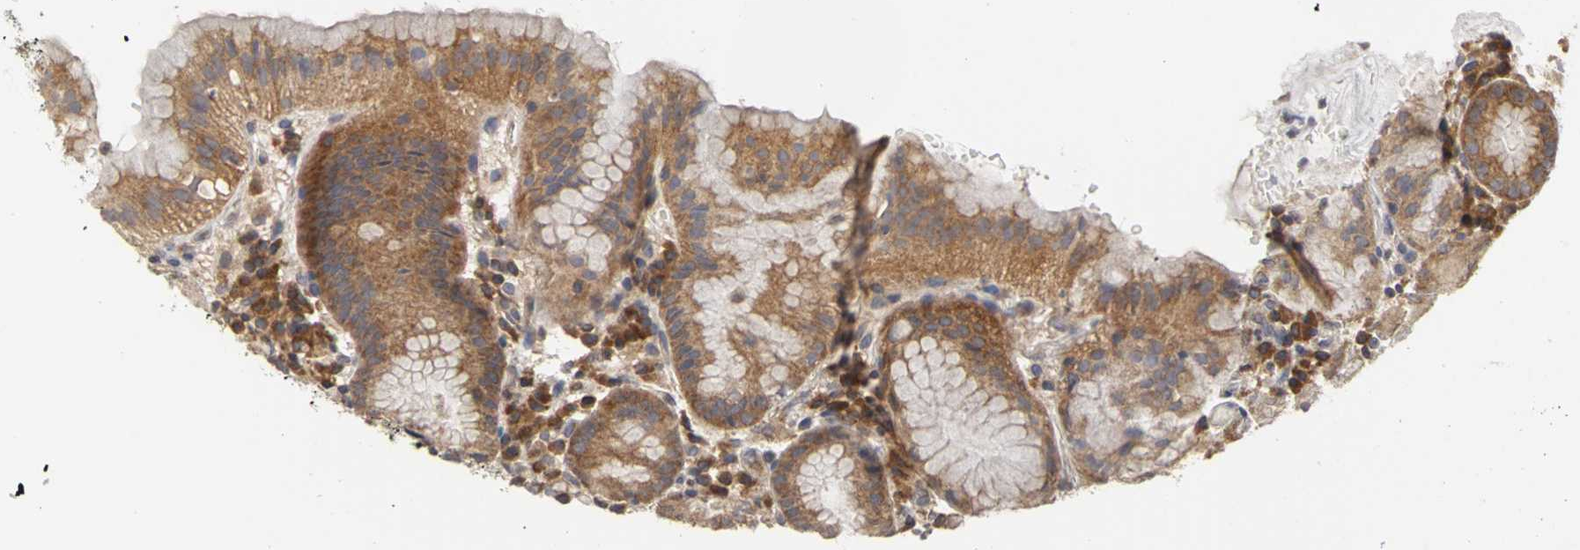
{"staining": {"intensity": "moderate", "quantity": ">75%", "location": "cytoplasmic/membranous"}, "tissue": "stomach", "cell_type": "Glandular cells", "image_type": "normal", "snomed": [{"axis": "morphology", "description": "Normal tissue, NOS"}, {"axis": "topography", "description": "Stomach"}, {"axis": "topography", "description": "Stomach, lower"}], "caption": "High-magnification brightfield microscopy of unremarkable stomach stained with DAB (brown) and counterstained with hematoxylin (blue). glandular cells exhibit moderate cytoplasmic/membranous expression is appreciated in about>75% of cells. The protein of interest is stained brown, and the nuclei are stained in blue (DAB IHC with brightfield microscopy, high magnification).", "gene": "IRAK1", "patient": {"sex": "female", "age": 75}}